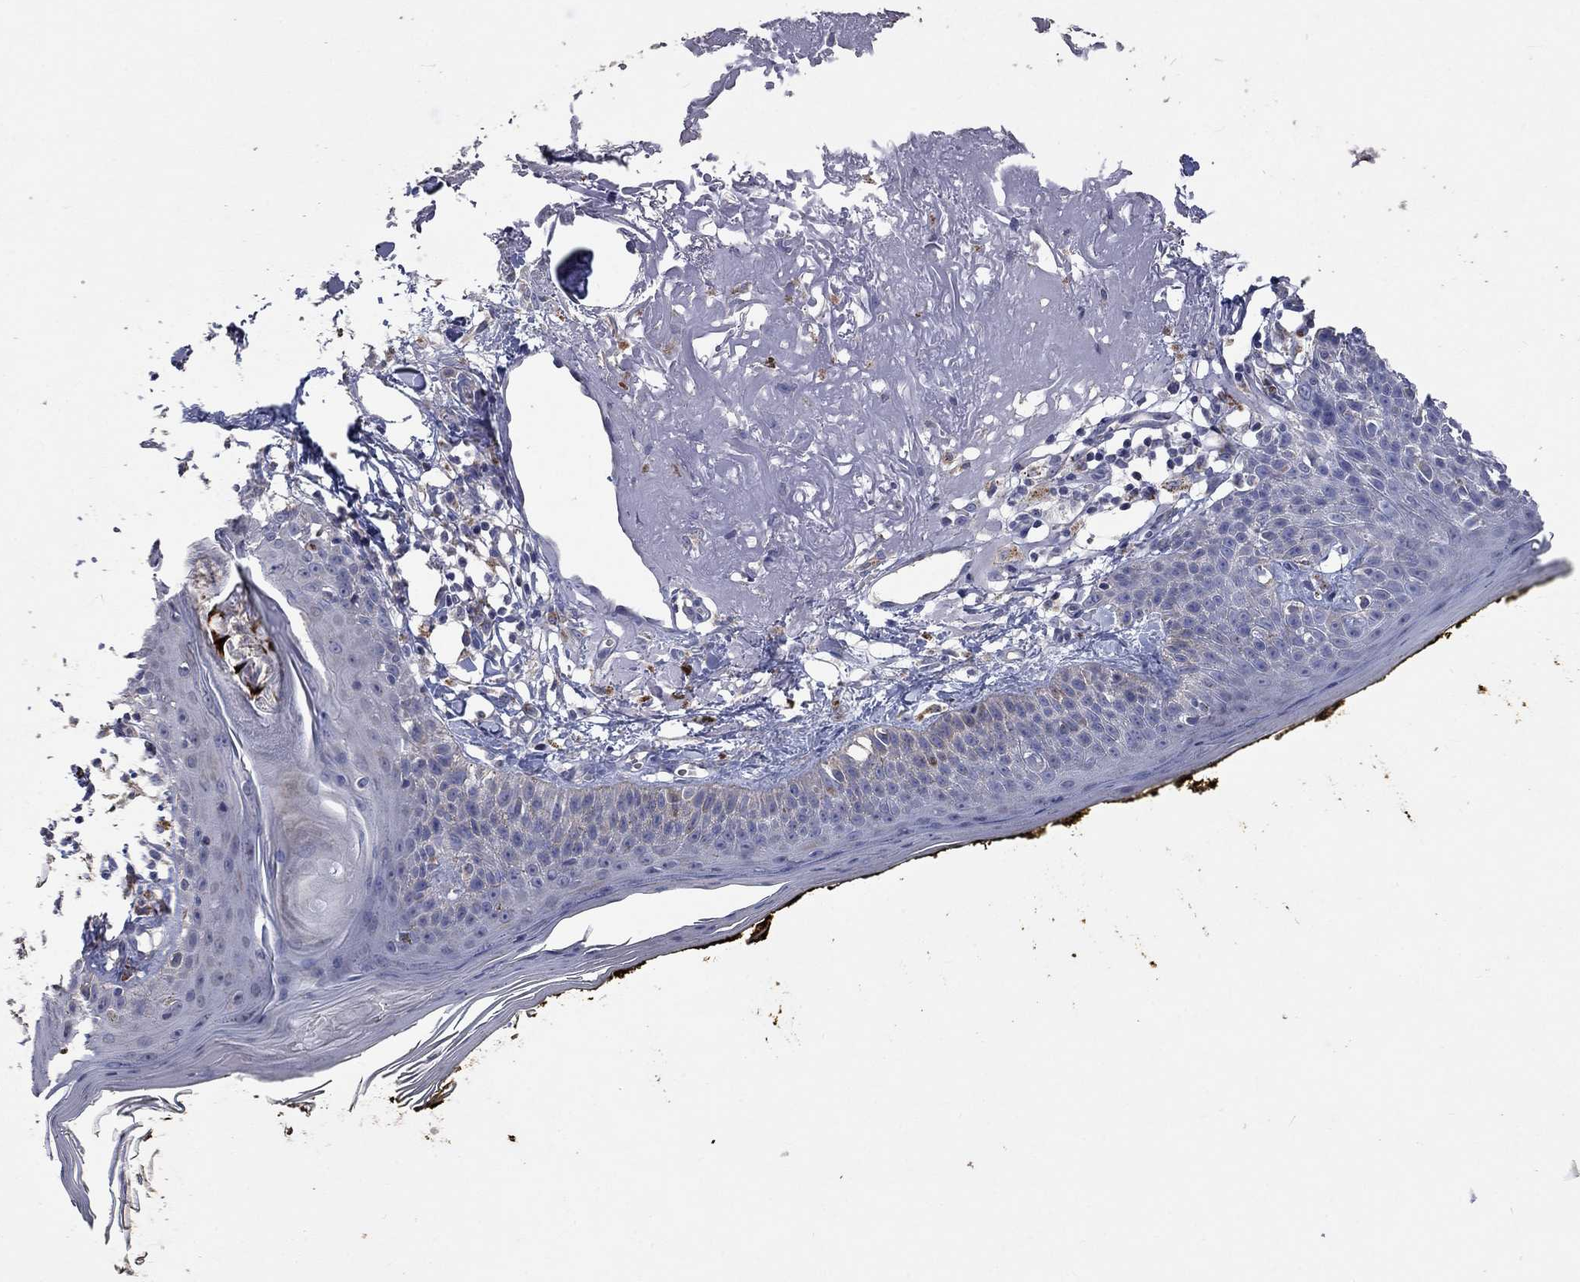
{"staining": {"intensity": "negative", "quantity": "none", "location": "none"}, "tissue": "skin", "cell_type": "Fibroblasts", "image_type": "normal", "snomed": [{"axis": "morphology", "description": "Normal tissue, NOS"}, {"axis": "topography", "description": "Skin"}], "caption": "Fibroblasts show no significant protein staining in benign skin. (Brightfield microscopy of DAB (3,3'-diaminobenzidine) immunohistochemistry (IHC) at high magnification).", "gene": "UGT8", "patient": {"sex": "male", "age": 76}}